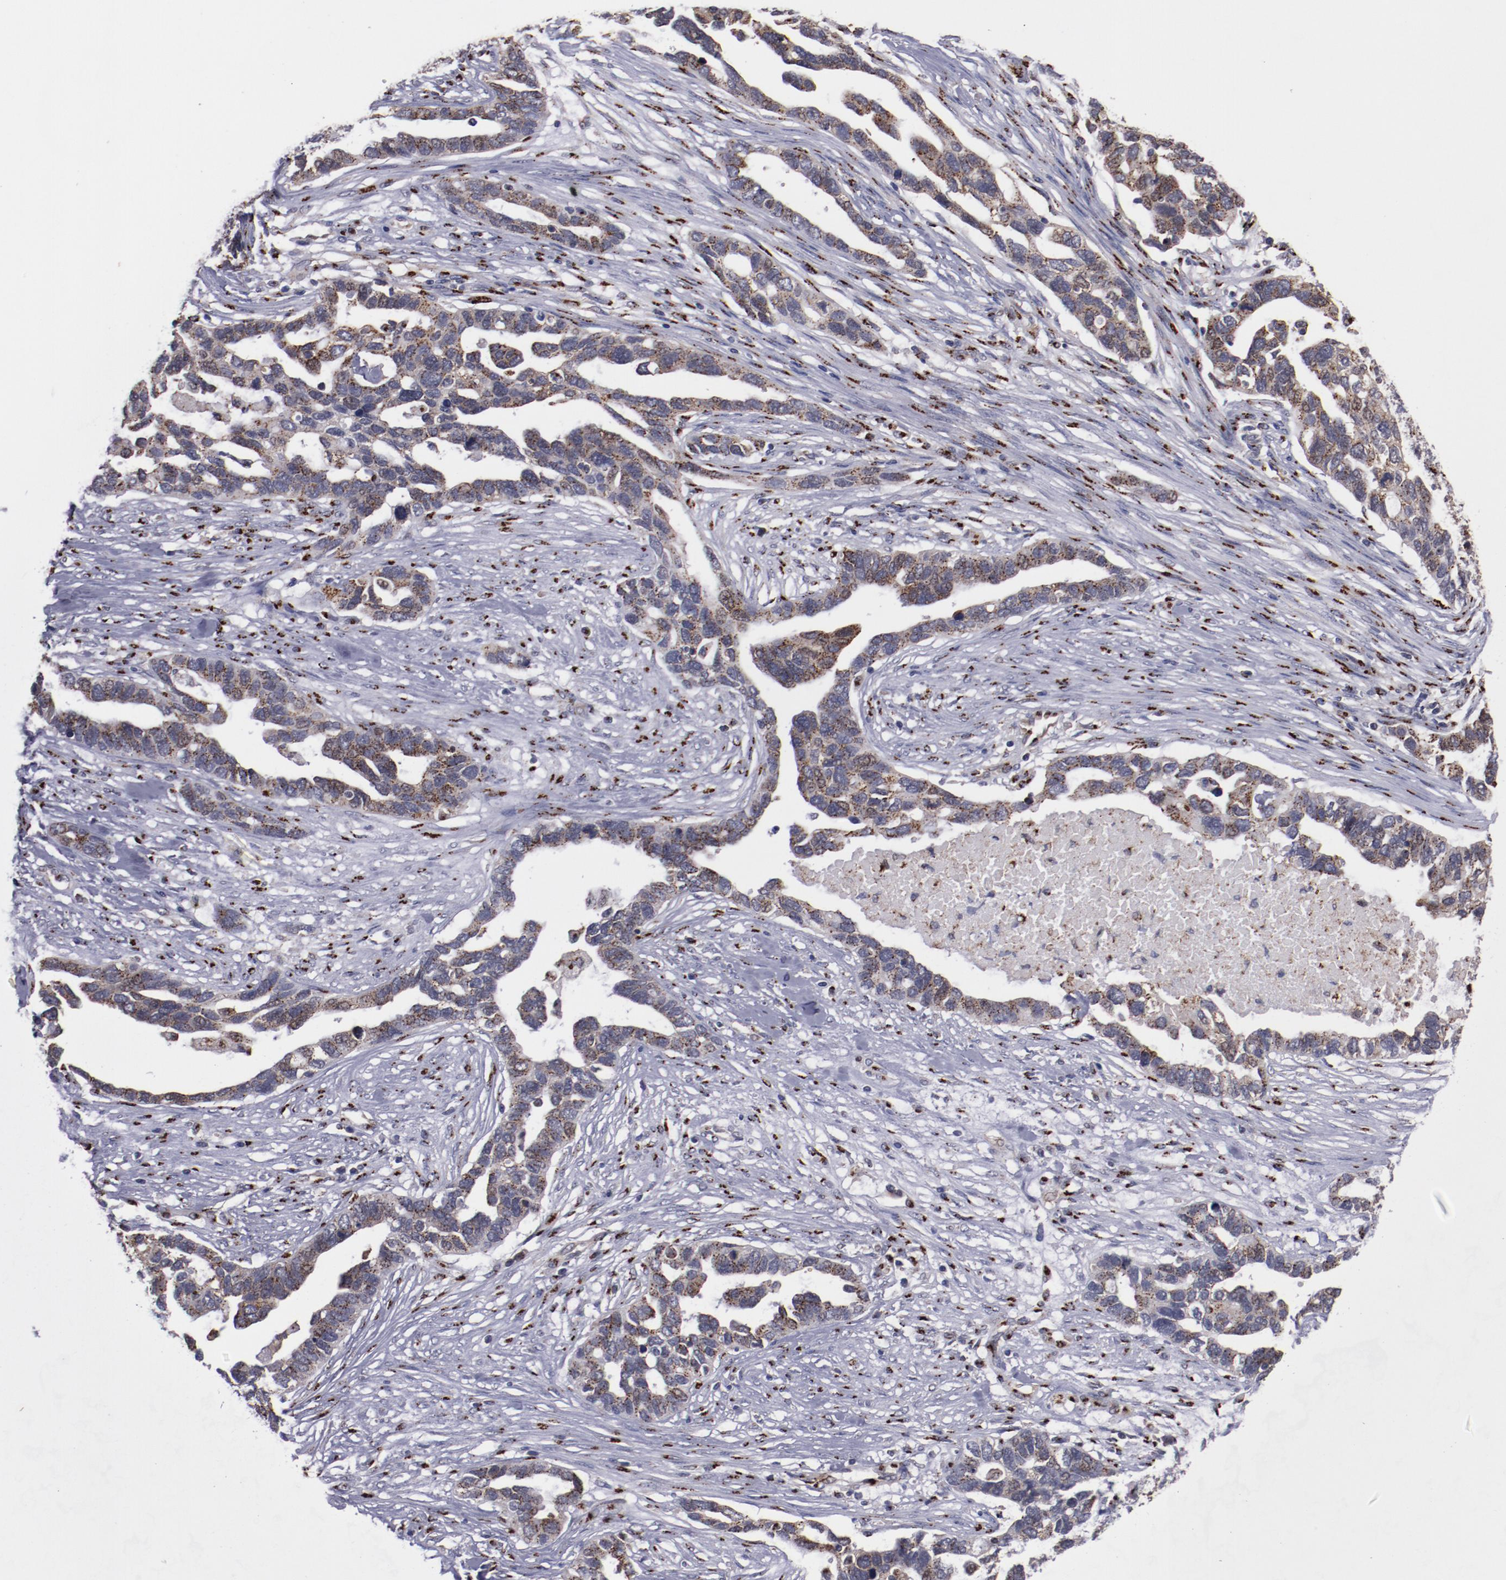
{"staining": {"intensity": "strong", "quantity": ">75%", "location": "cytoplasmic/membranous"}, "tissue": "ovarian cancer", "cell_type": "Tumor cells", "image_type": "cancer", "snomed": [{"axis": "morphology", "description": "Cystadenocarcinoma, serous, NOS"}, {"axis": "topography", "description": "Ovary"}], "caption": "Immunohistochemical staining of ovarian cancer (serous cystadenocarcinoma) shows strong cytoplasmic/membranous protein staining in about >75% of tumor cells.", "gene": "GOLIM4", "patient": {"sex": "female", "age": 54}}